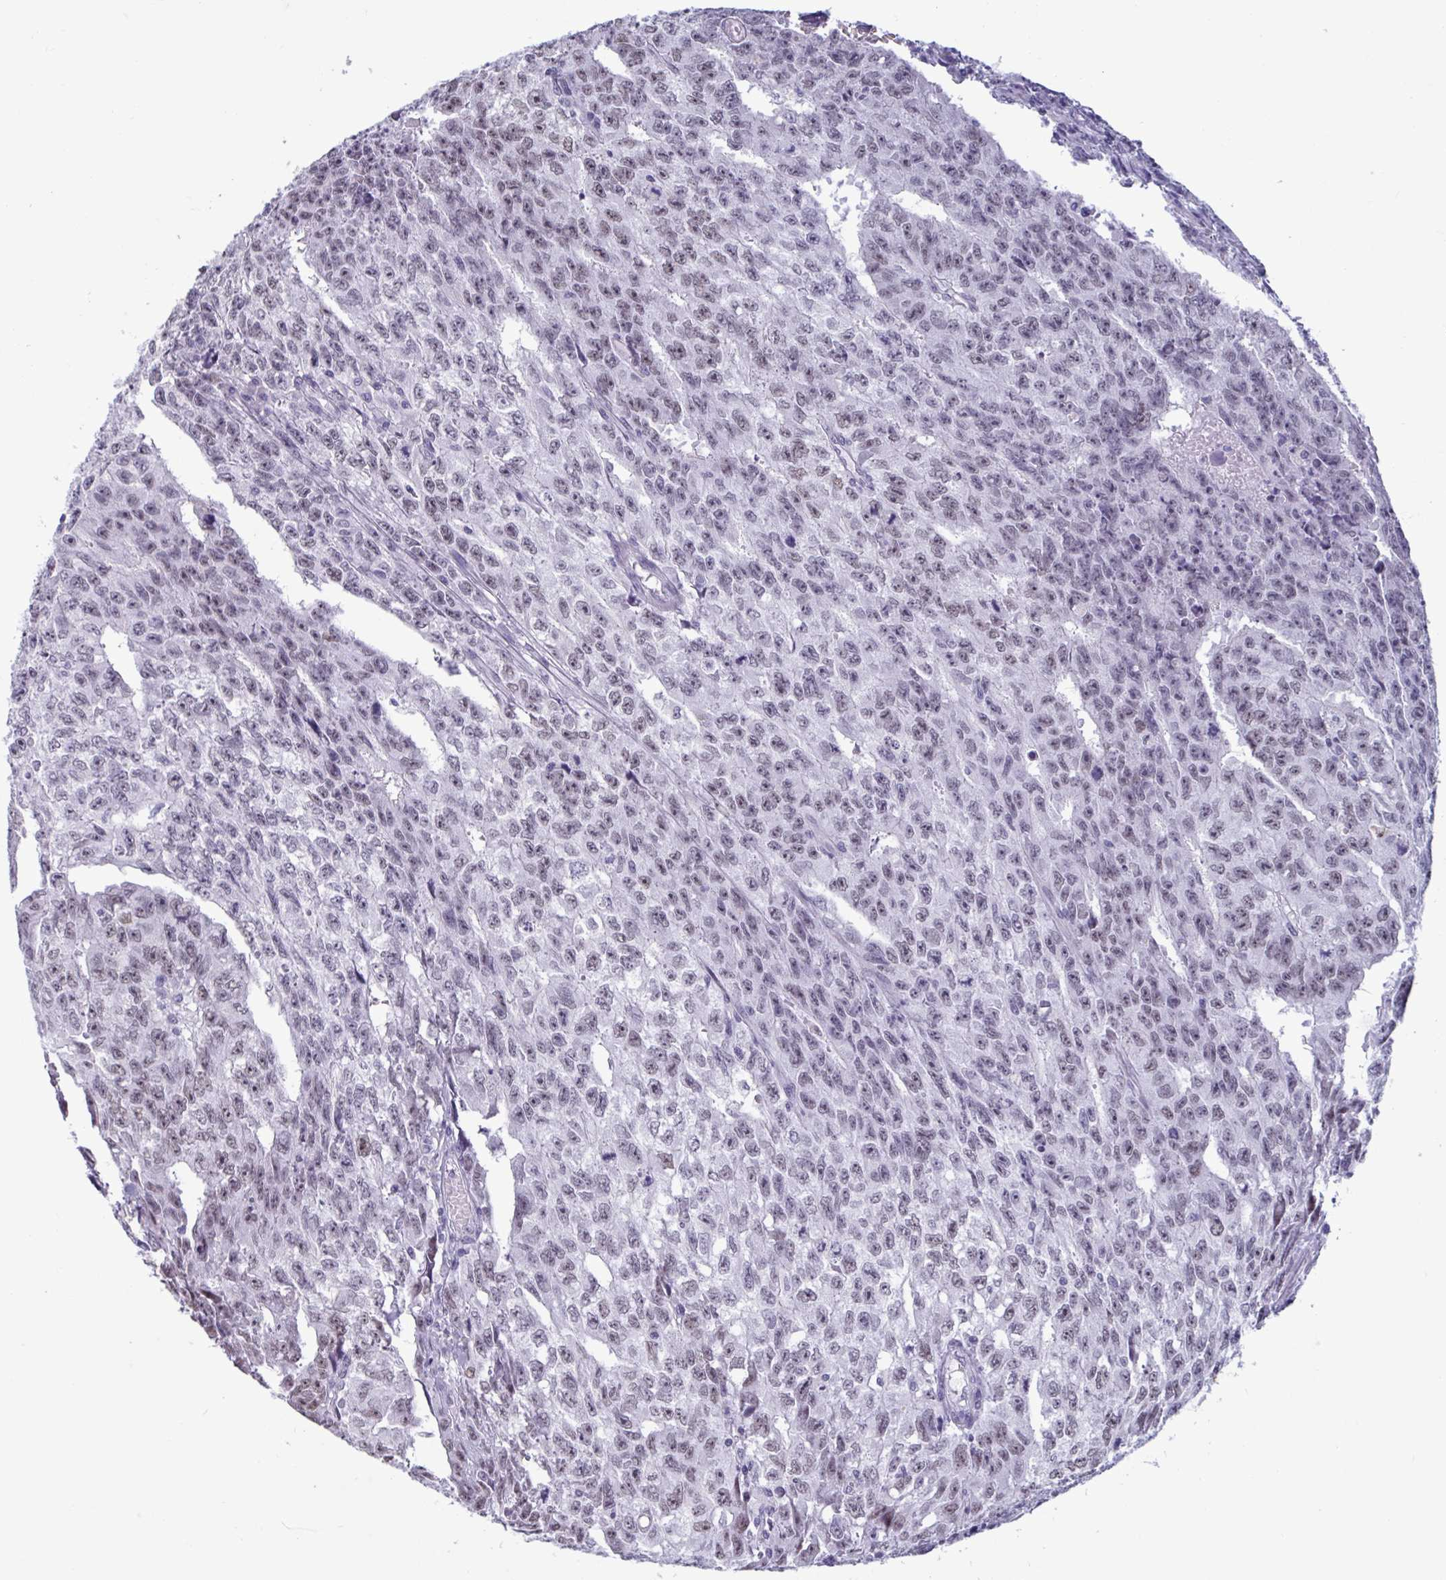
{"staining": {"intensity": "weak", "quantity": "25%-75%", "location": "nuclear"}, "tissue": "testis cancer", "cell_type": "Tumor cells", "image_type": "cancer", "snomed": [{"axis": "morphology", "description": "Carcinoma, Embryonal, NOS"}, {"axis": "morphology", "description": "Teratoma, malignant, NOS"}, {"axis": "topography", "description": "Testis"}], "caption": "Immunohistochemistry (IHC) (DAB (3,3'-diaminobenzidine)) staining of testis cancer displays weak nuclear protein expression in approximately 25%-75% of tumor cells.", "gene": "MSMB", "patient": {"sex": "male", "age": 24}}